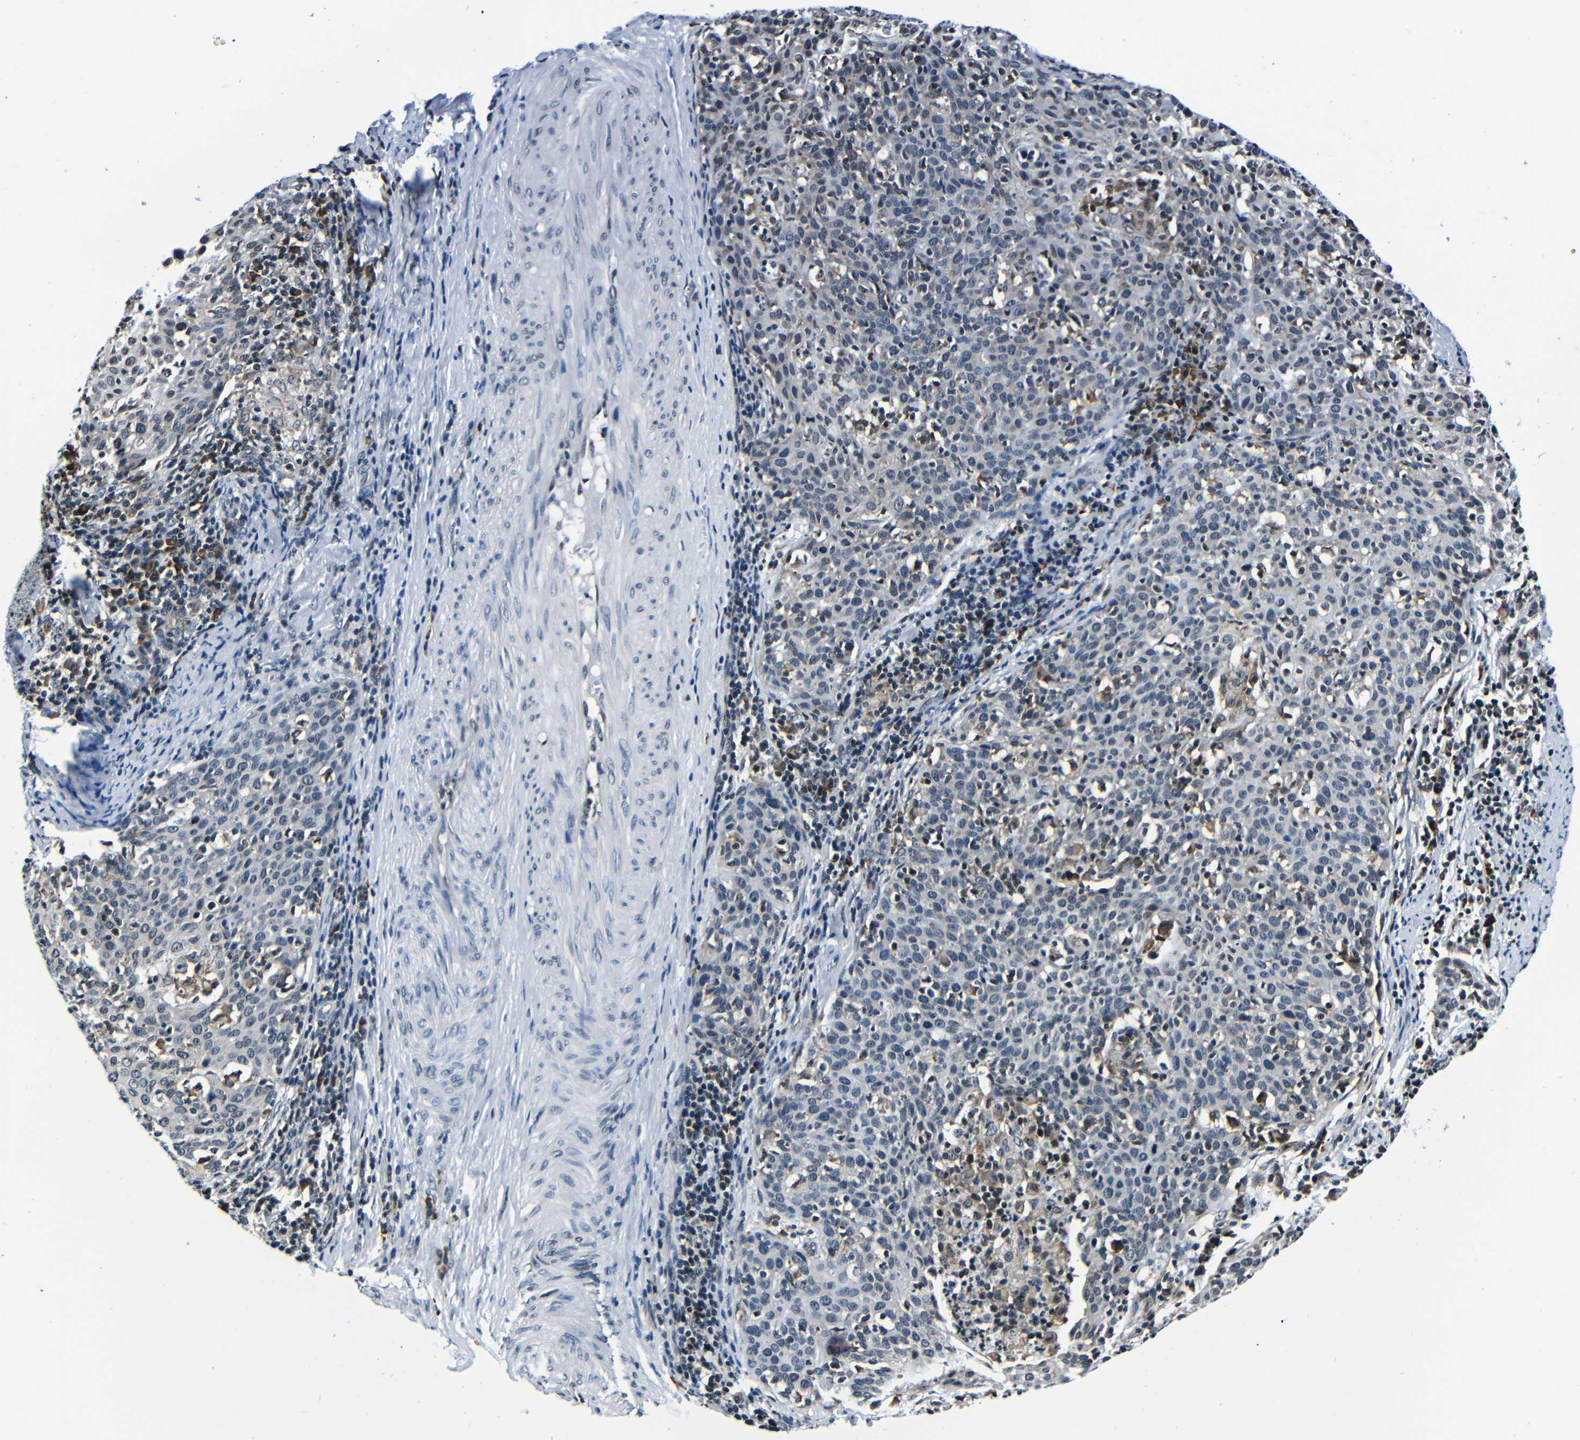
{"staining": {"intensity": "negative", "quantity": "none", "location": "none"}, "tissue": "cervical cancer", "cell_type": "Tumor cells", "image_type": "cancer", "snomed": [{"axis": "morphology", "description": "Squamous cell carcinoma, NOS"}, {"axis": "topography", "description": "Cervix"}], "caption": "The photomicrograph reveals no staining of tumor cells in squamous cell carcinoma (cervical). The staining was performed using DAB (3,3'-diaminobenzidine) to visualize the protein expression in brown, while the nuclei were stained in blue with hematoxylin (Magnification: 20x).", "gene": "NCBP3", "patient": {"sex": "female", "age": 38}}